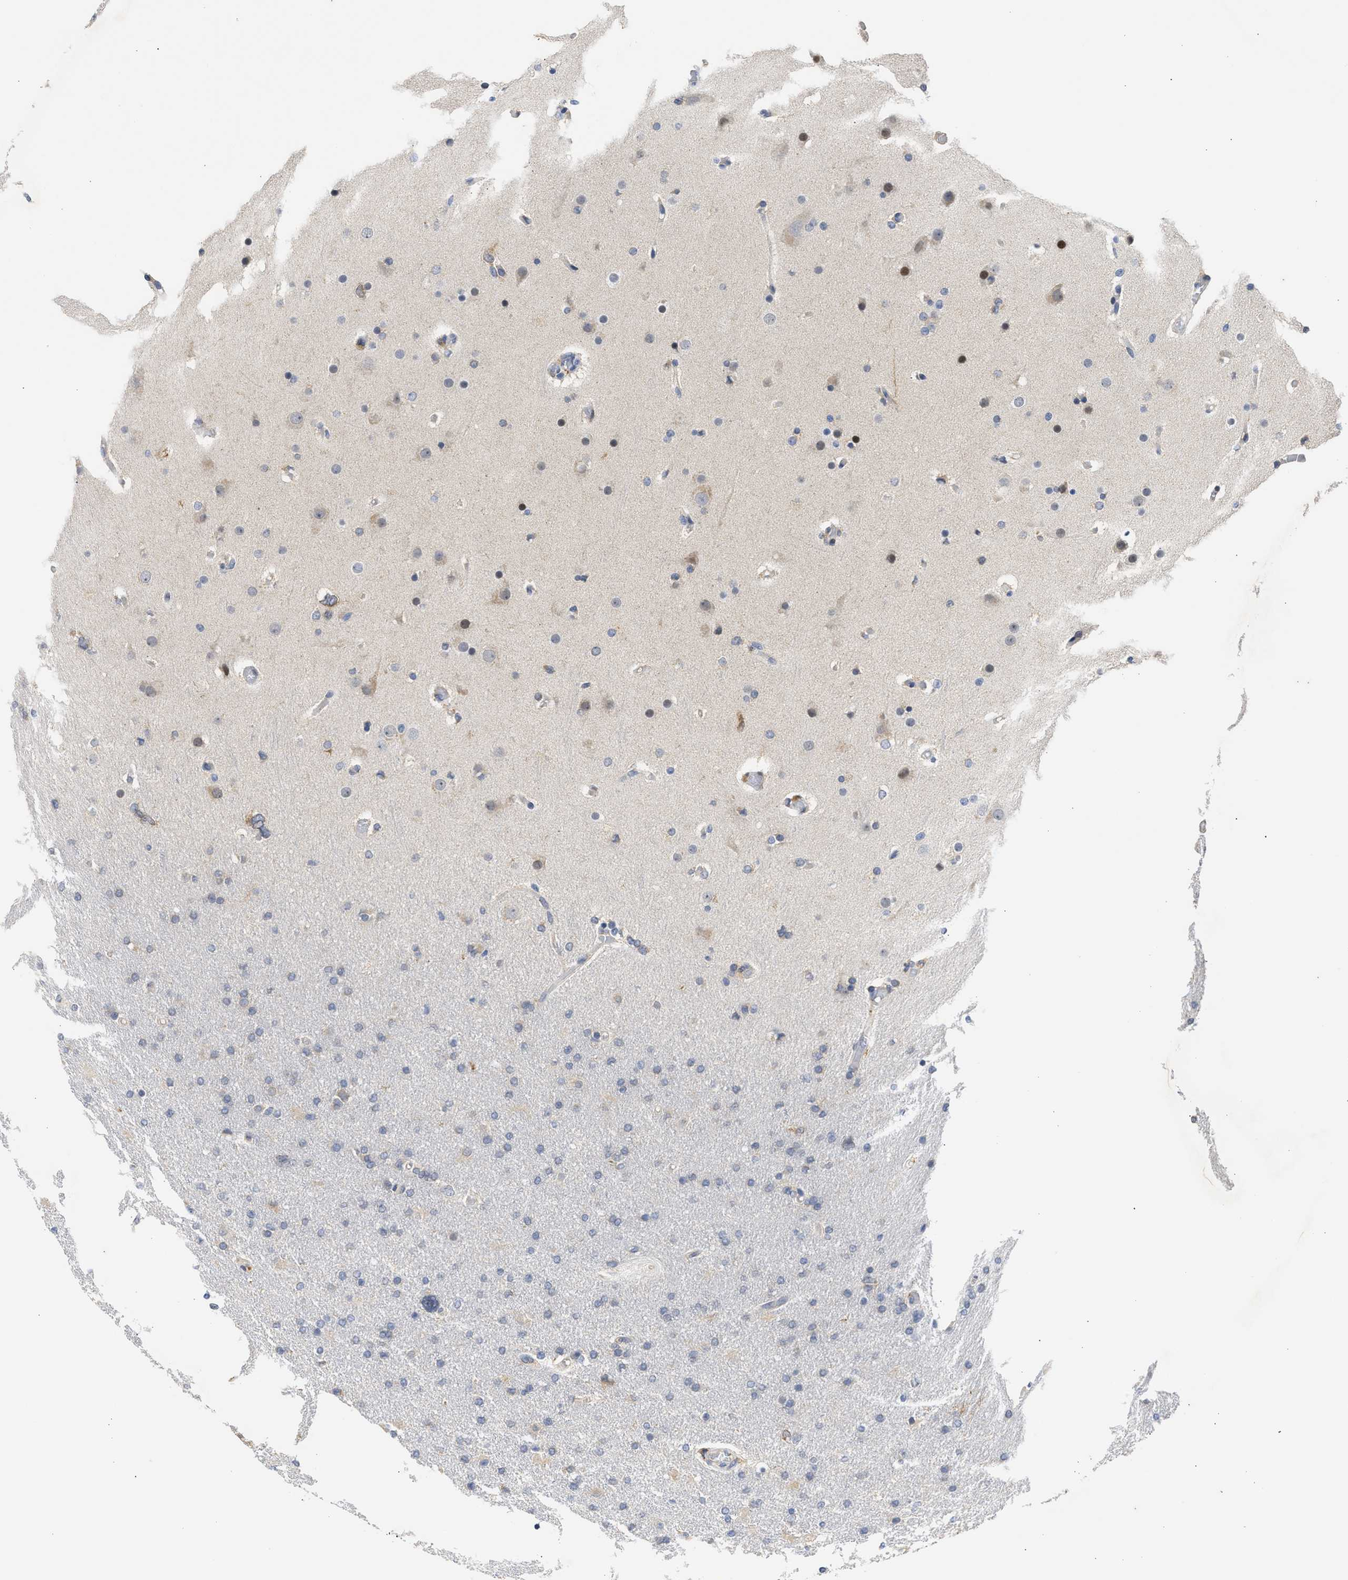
{"staining": {"intensity": "moderate", "quantity": "<25%", "location": "cytoplasmic/membranous,nuclear"}, "tissue": "glioma", "cell_type": "Tumor cells", "image_type": "cancer", "snomed": [{"axis": "morphology", "description": "Glioma, malignant, High grade"}, {"axis": "topography", "description": "Cerebral cortex"}], "caption": "An image of glioma stained for a protein displays moderate cytoplasmic/membranous and nuclear brown staining in tumor cells.", "gene": "TMED1", "patient": {"sex": "female", "age": 36}}